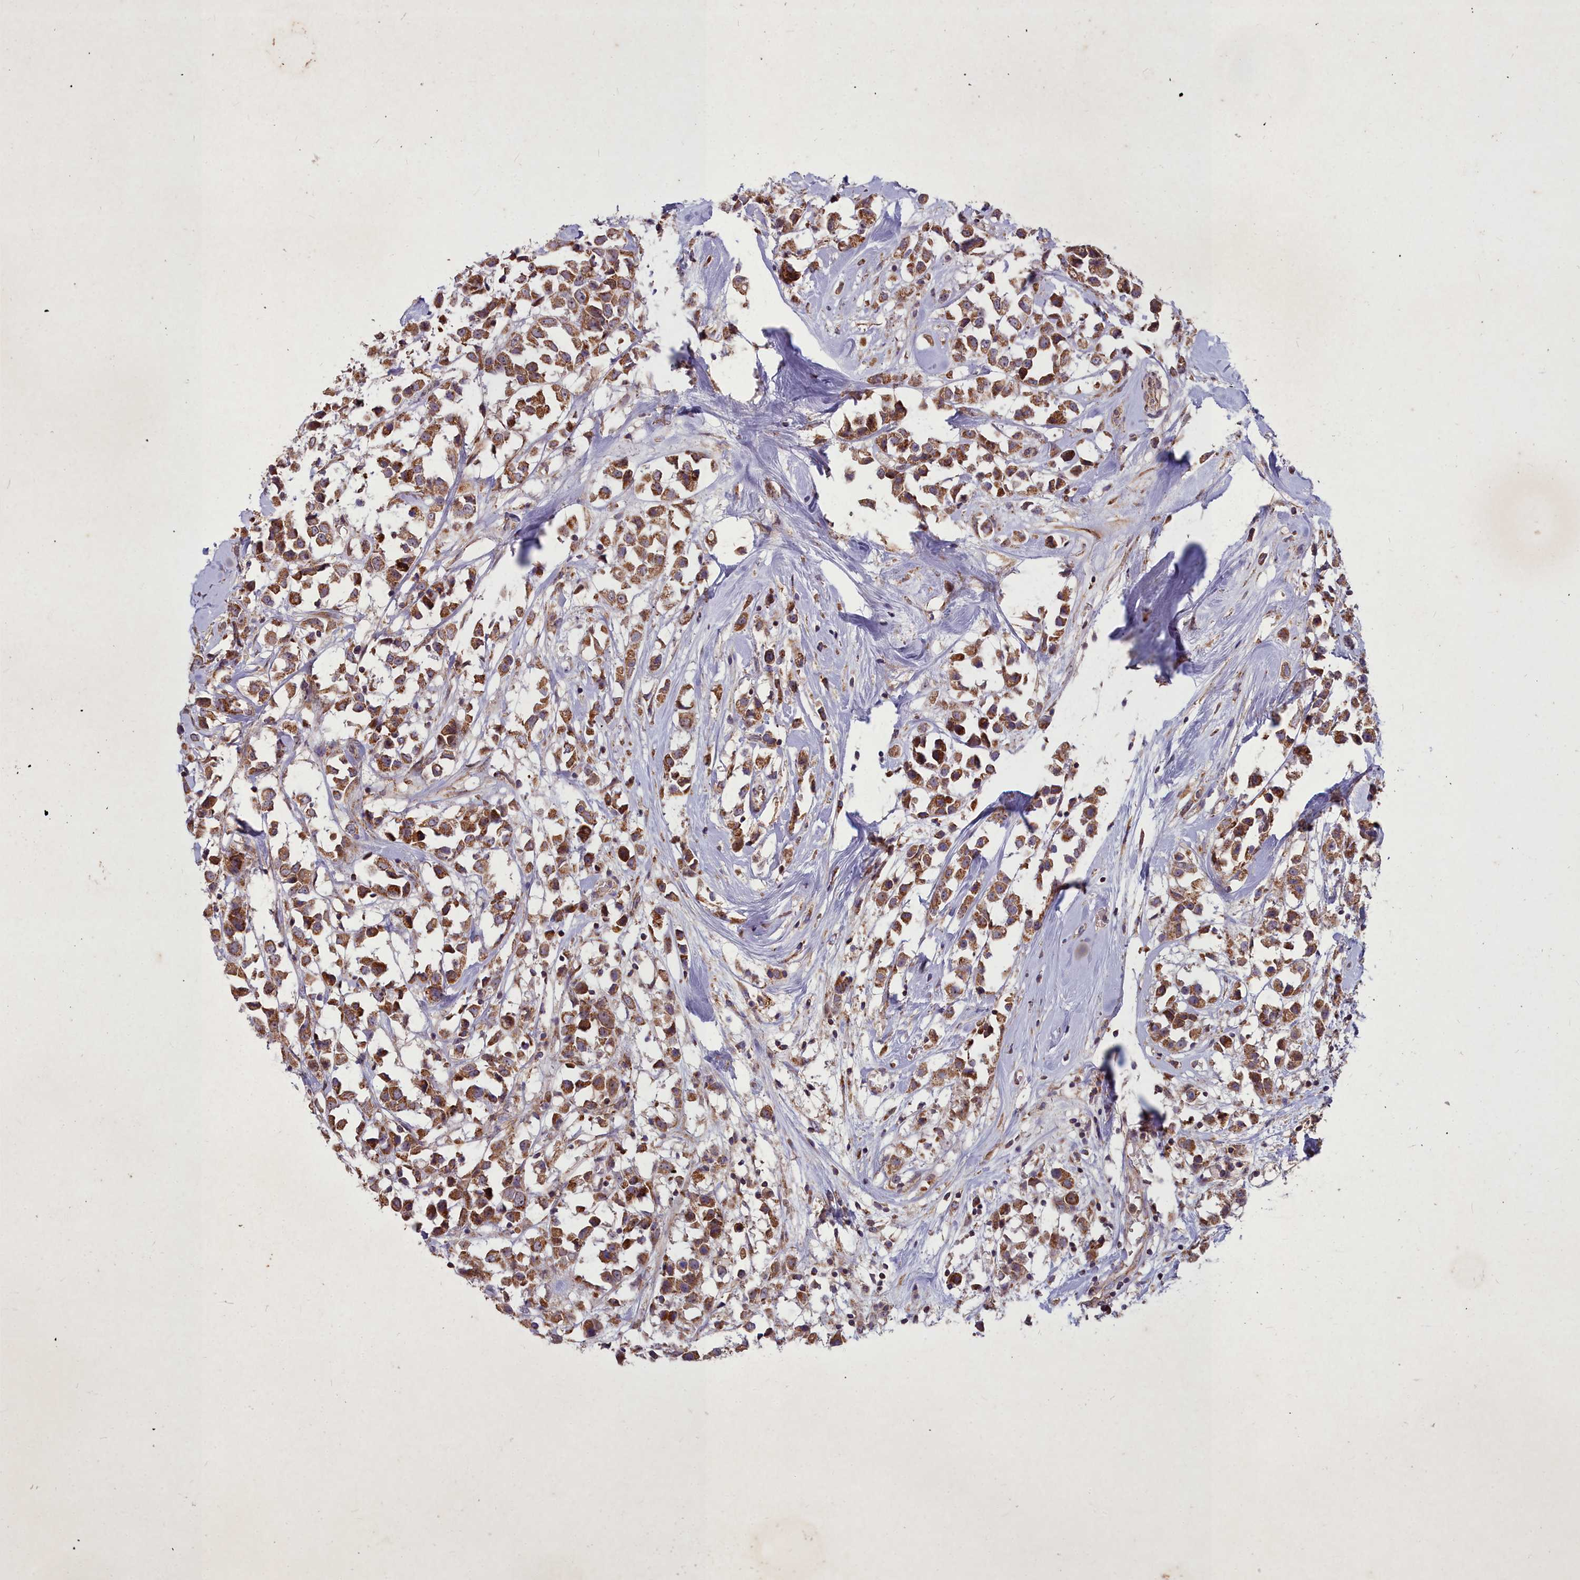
{"staining": {"intensity": "moderate", "quantity": ">75%", "location": "cytoplasmic/membranous"}, "tissue": "breast cancer", "cell_type": "Tumor cells", "image_type": "cancer", "snomed": [{"axis": "morphology", "description": "Duct carcinoma"}, {"axis": "topography", "description": "Breast"}], "caption": "Protein positivity by immunohistochemistry (IHC) demonstrates moderate cytoplasmic/membranous expression in approximately >75% of tumor cells in breast cancer.", "gene": "COX11", "patient": {"sex": "female", "age": 61}}